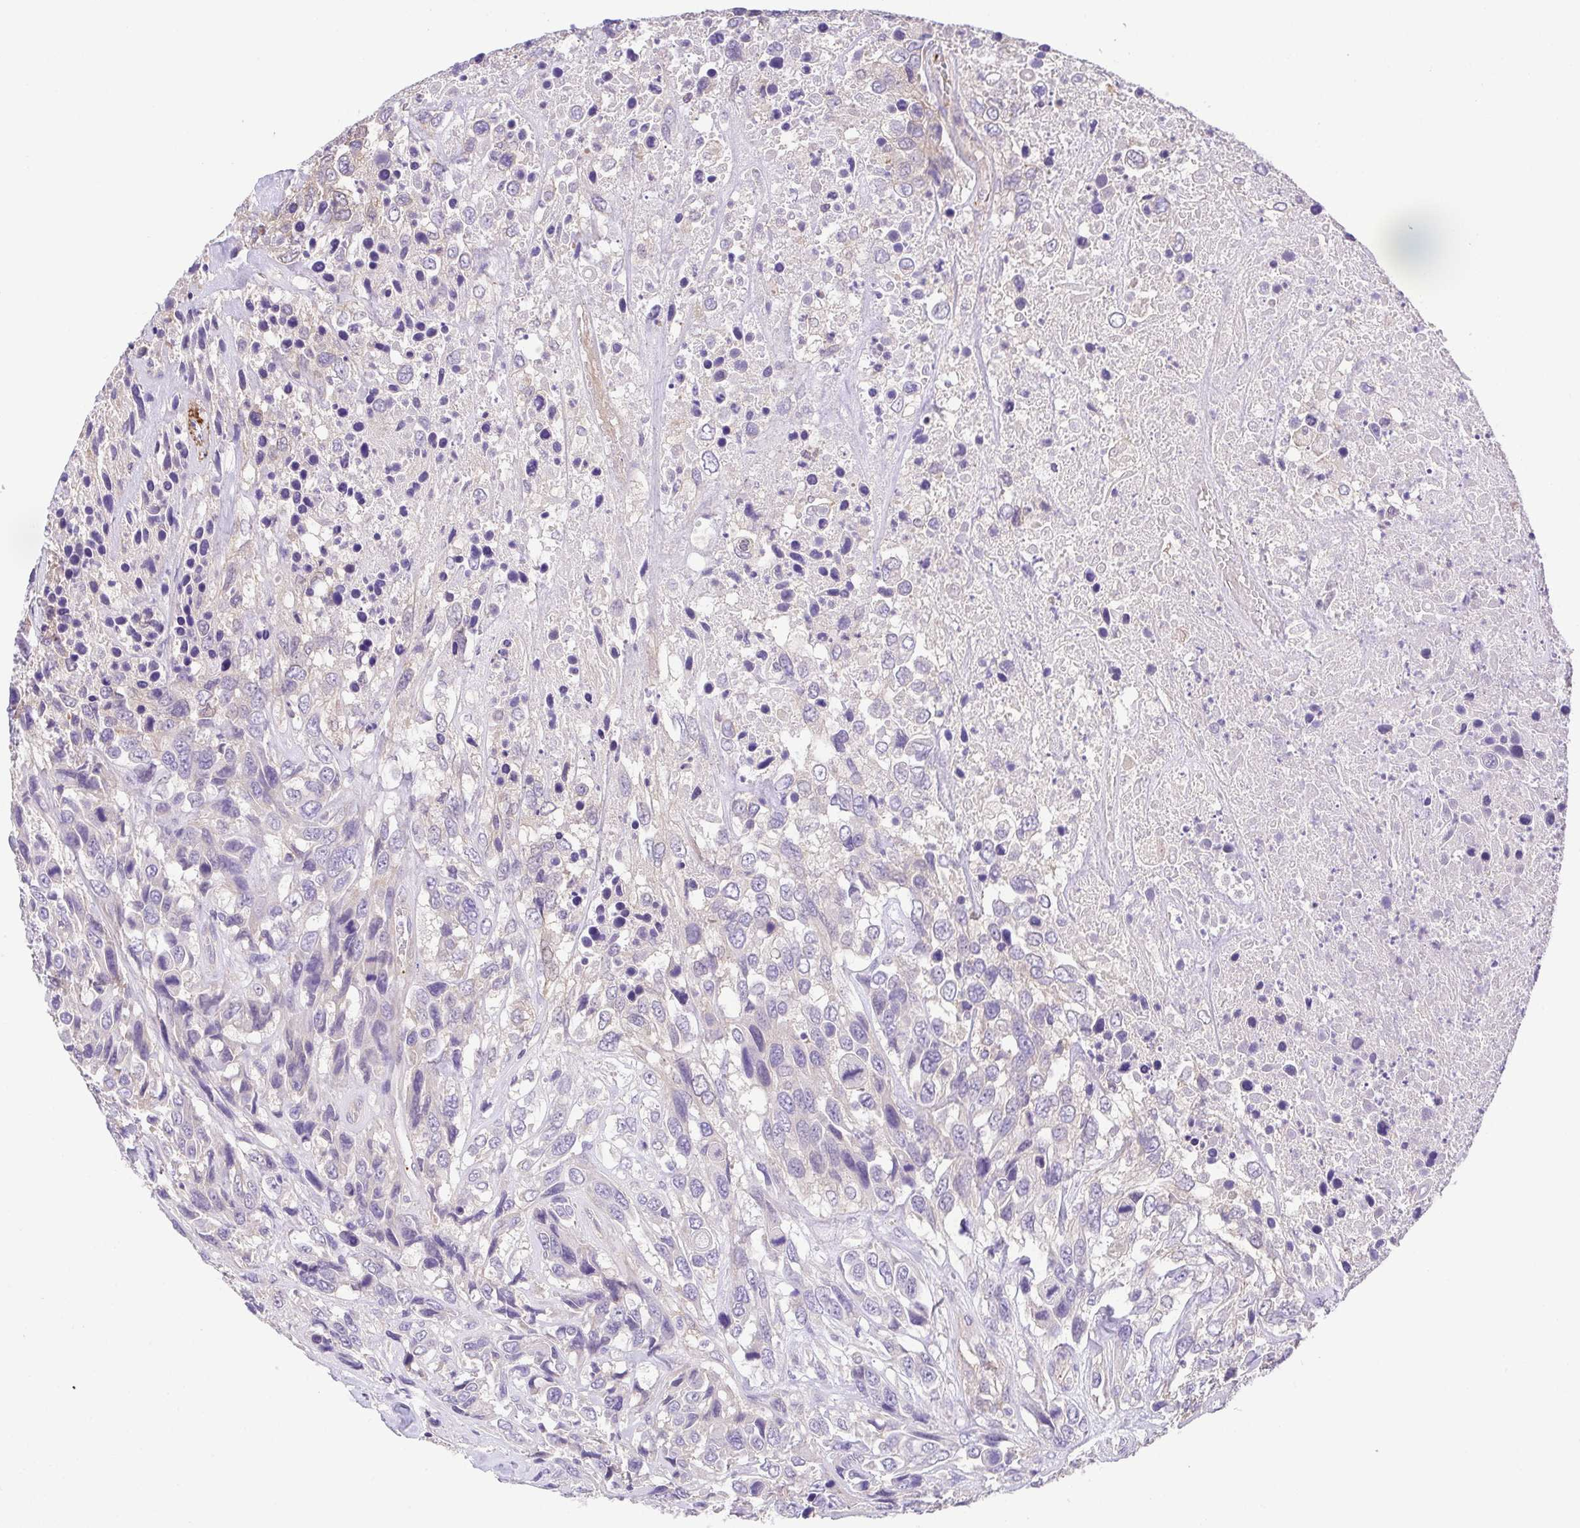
{"staining": {"intensity": "negative", "quantity": "none", "location": "none"}, "tissue": "urothelial cancer", "cell_type": "Tumor cells", "image_type": "cancer", "snomed": [{"axis": "morphology", "description": "Urothelial carcinoma, High grade"}, {"axis": "topography", "description": "Urinary bladder"}], "caption": "Image shows no protein expression in tumor cells of high-grade urothelial carcinoma tissue. Nuclei are stained in blue.", "gene": "PRR14L", "patient": {"sex": "female", "age": 70}}